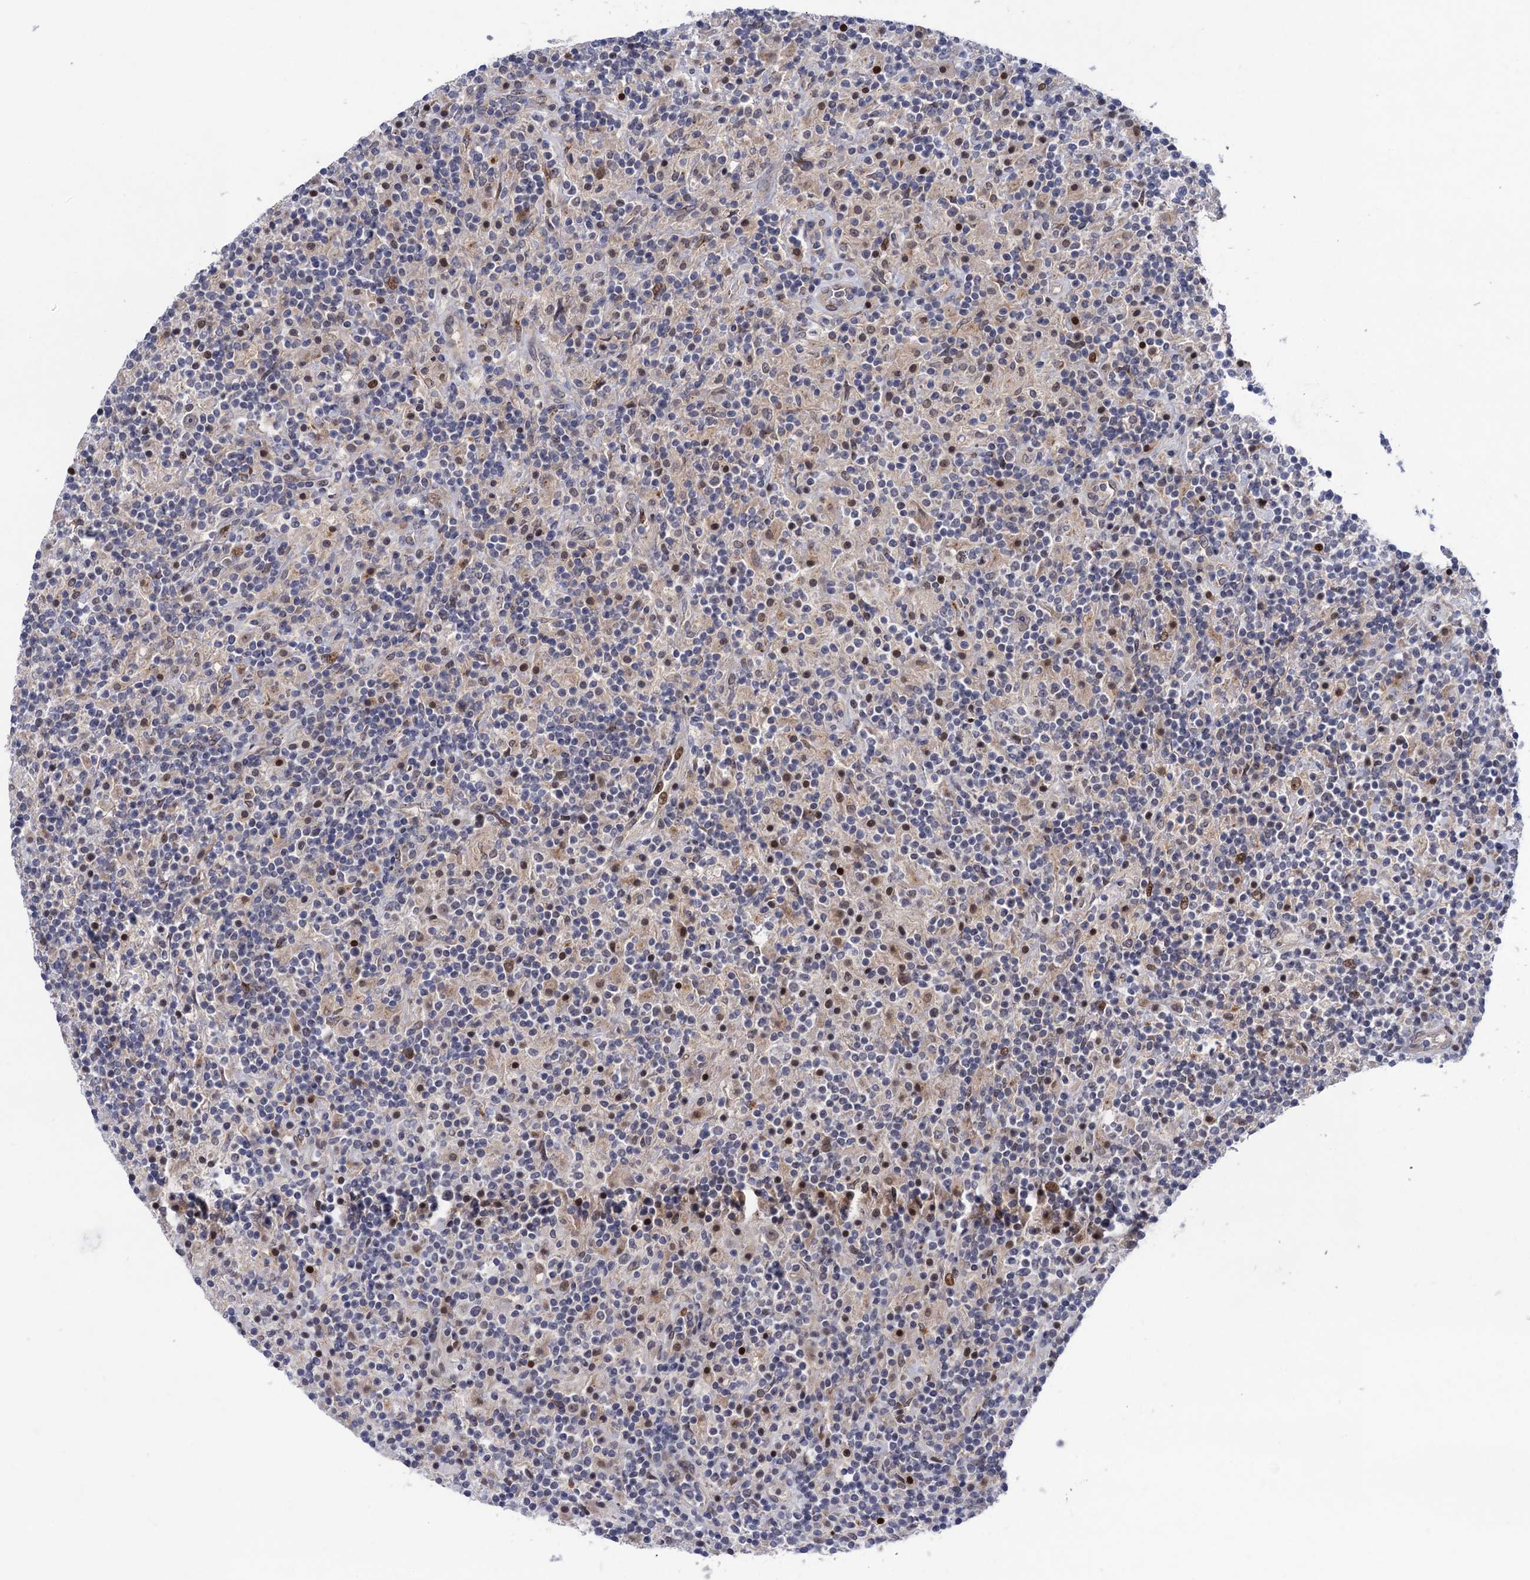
{"staining": {"intensity": "negative", "quantity": "none", "location": "none"}, "tissue": "lymphoma", "cell_type": "Tumor cells", "image_type": "cancer", "snomed": [{"axis": "morphology", "description": "Hodgkin's disease, NOS"}, {"axis": "topography", "description": "Lymph node"}], "caption": "Image shows no protein staining in tumor cells of Hodgkin's disease tissue.", "gene": "NEK8", "patient": {"sex": "male", "age": 70}}